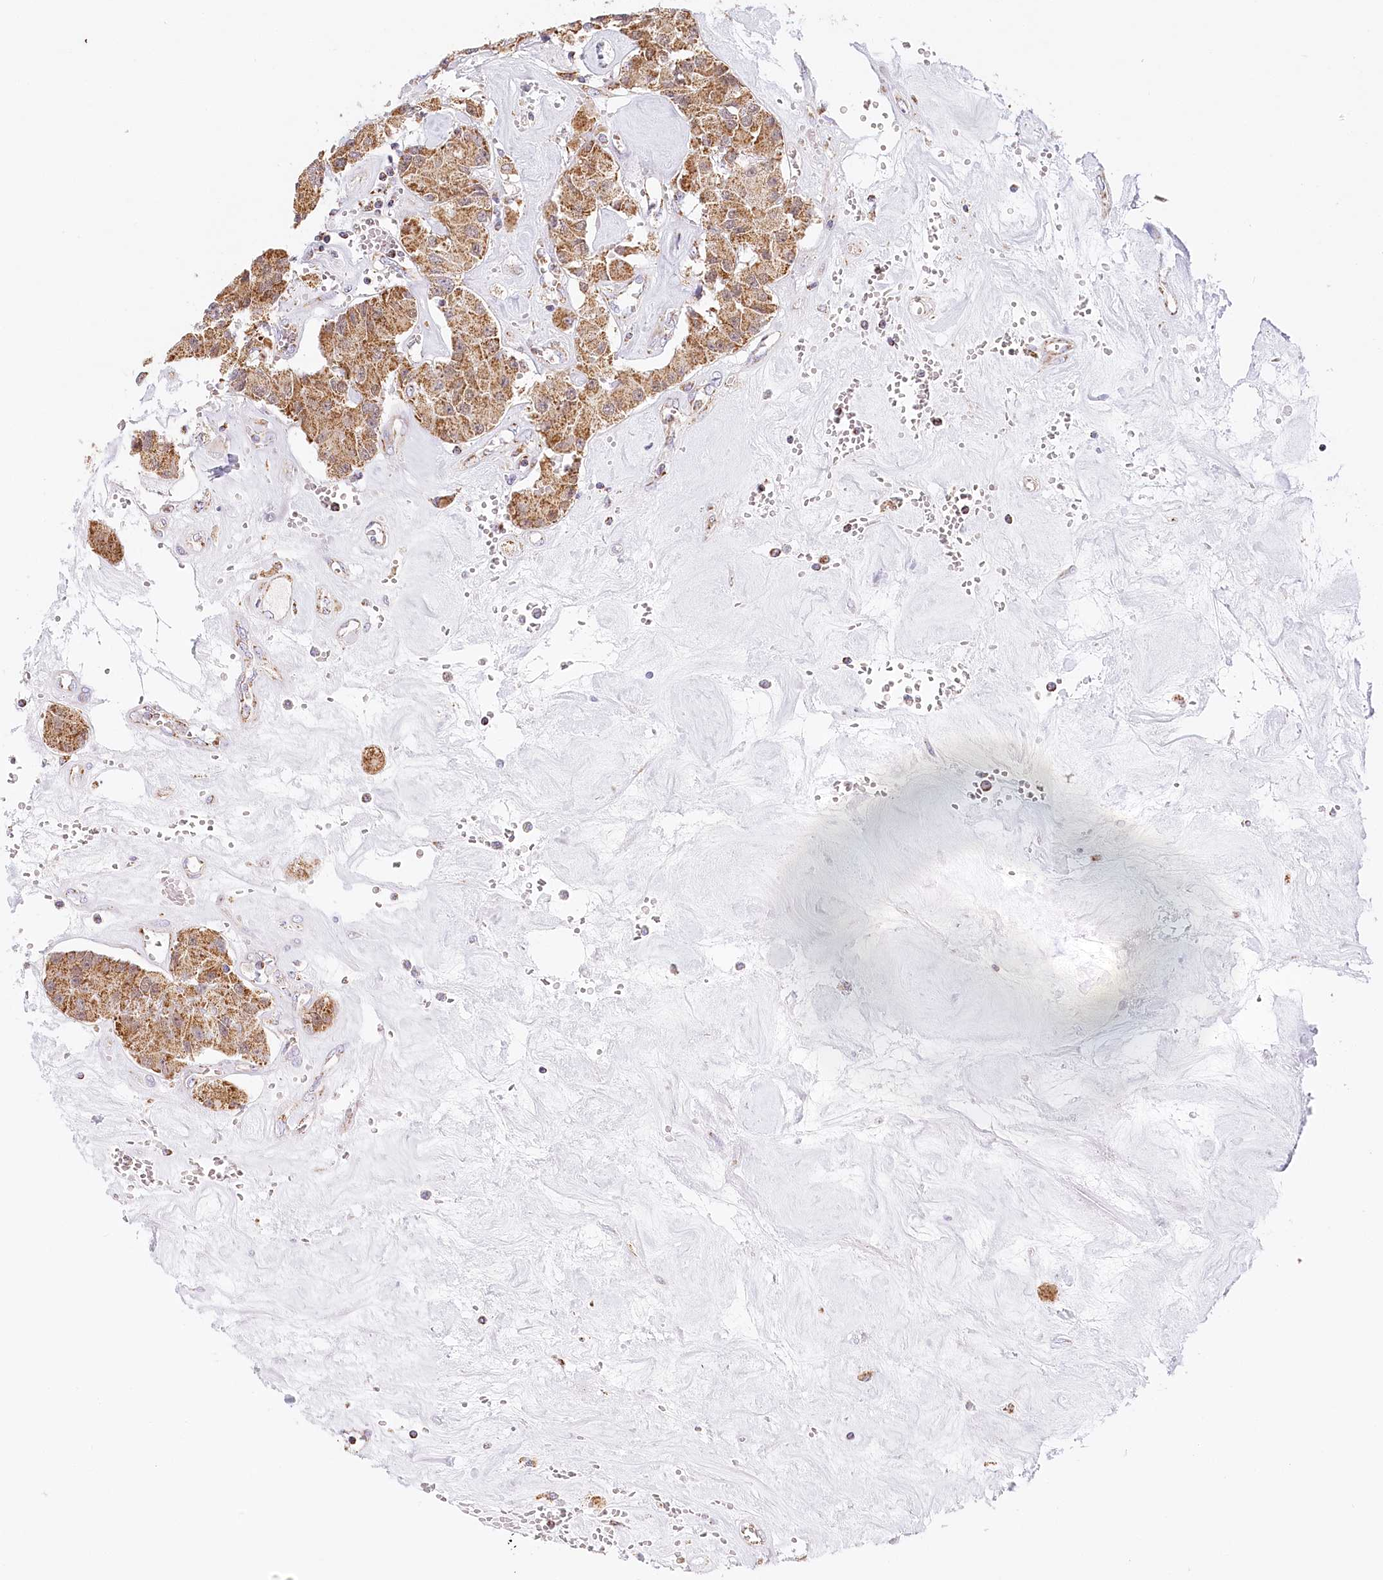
{"staining": {"intensity": "strong", "quantity": ">75%", "location": "cytoplasmic/membranous"}, "tissue": "carcinoid", "cell_type": "Tumor cells", "image_type": "cancer", "snomed": [{"axis": "morphology", "description": "Carcinoid, malignant, NOS"}, {"axis": "topography", "description": "Pancreas"}], "caption": "This is a micrograph of IHC staining of carcinoid (malignant), which shows strong staining in the cytoplasmic/membranous of tumor cells.", "gene": "LSS", "patient": {"sex": "male", "age": 41}}